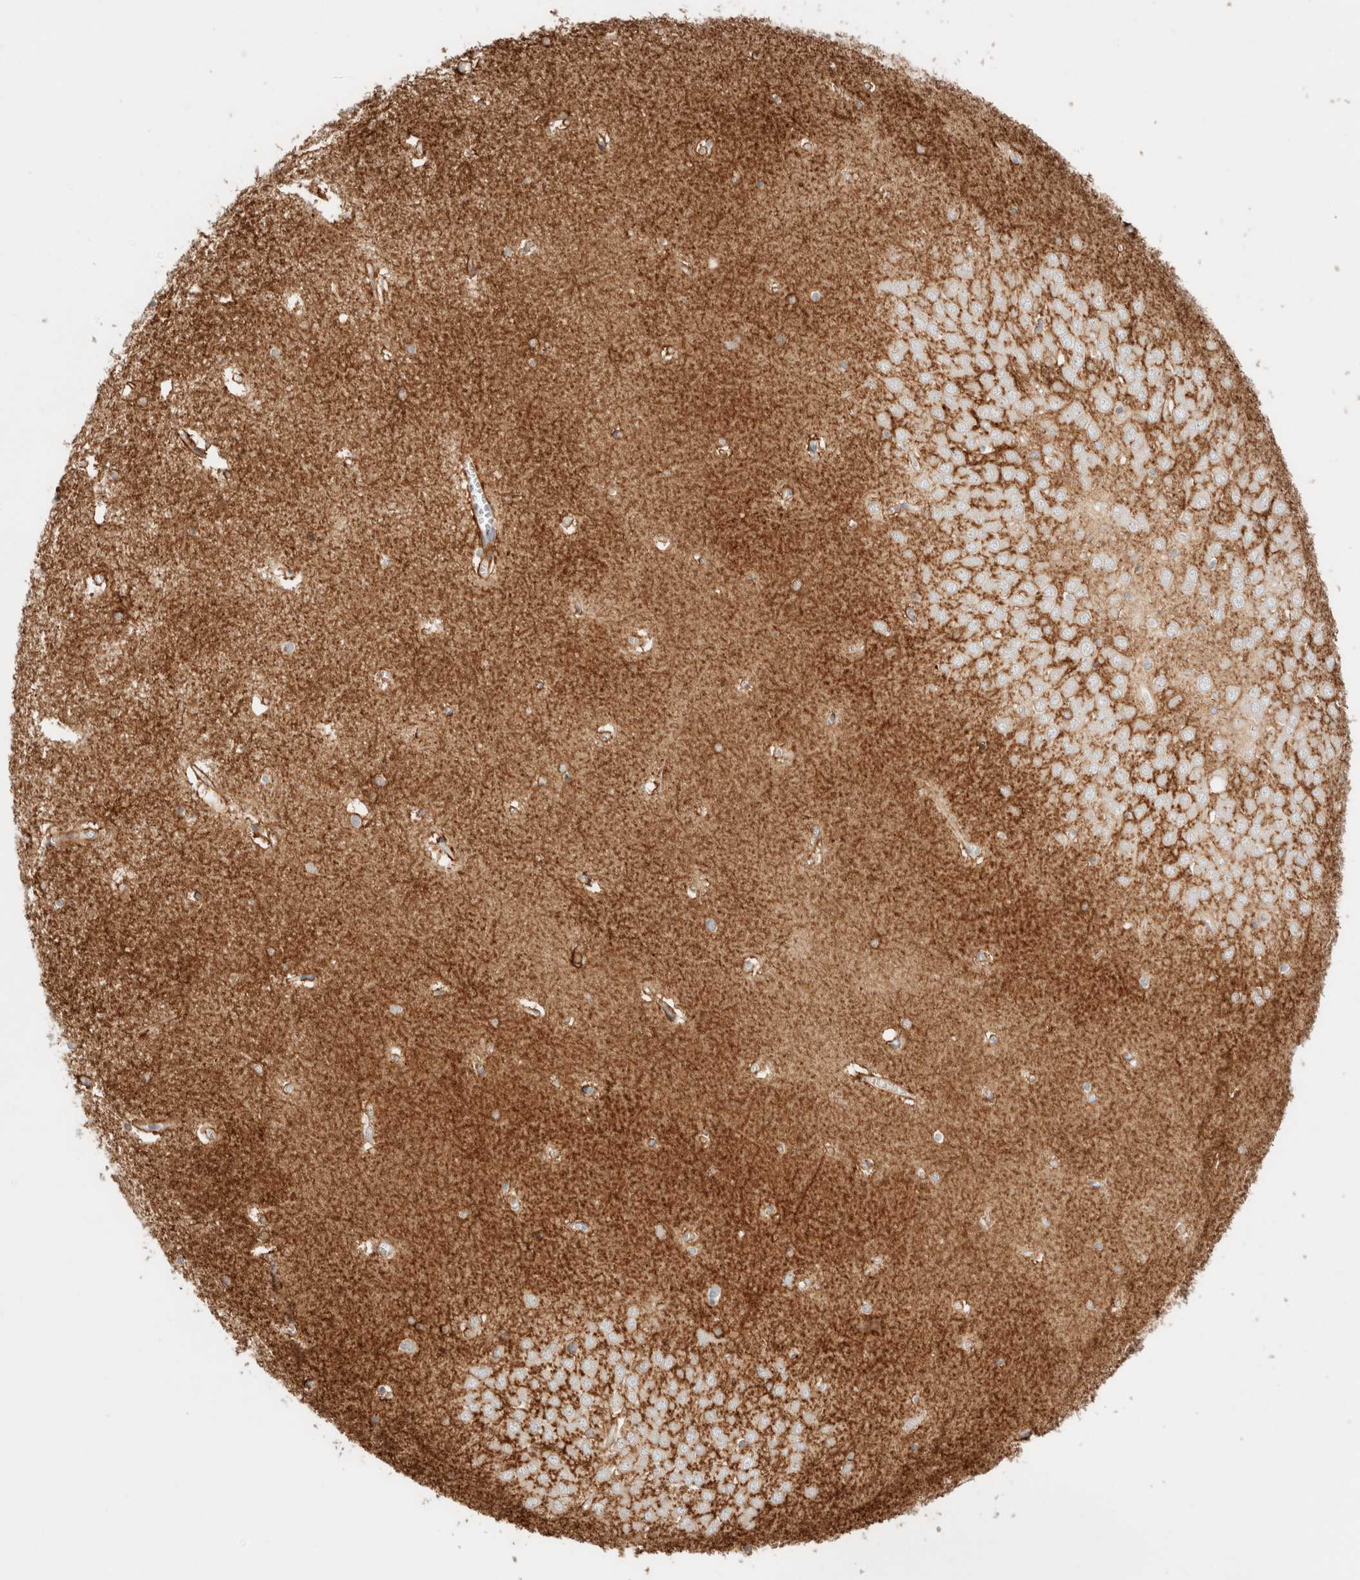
{"staining": {"intensity": "moderate", "quantity": "<25%", "location": "cytoplasmic/membranous"}, "tissue": "hippocampus", "cell_type": "Glial cells", "image_type": "normal", "snomed": [{"axis": "morphology", "description": "Normal tissue, NOS"}, {"axis": "topography", "description": "Hippocampus"}], "caption": "The histopathology image reveals a brown stain indicating the presence of a protein in the cytoplasmic/membranous of glial cells in hippocampus.", "gene": "UNC13B", "patient": {"sex": "male", "age": 70}}